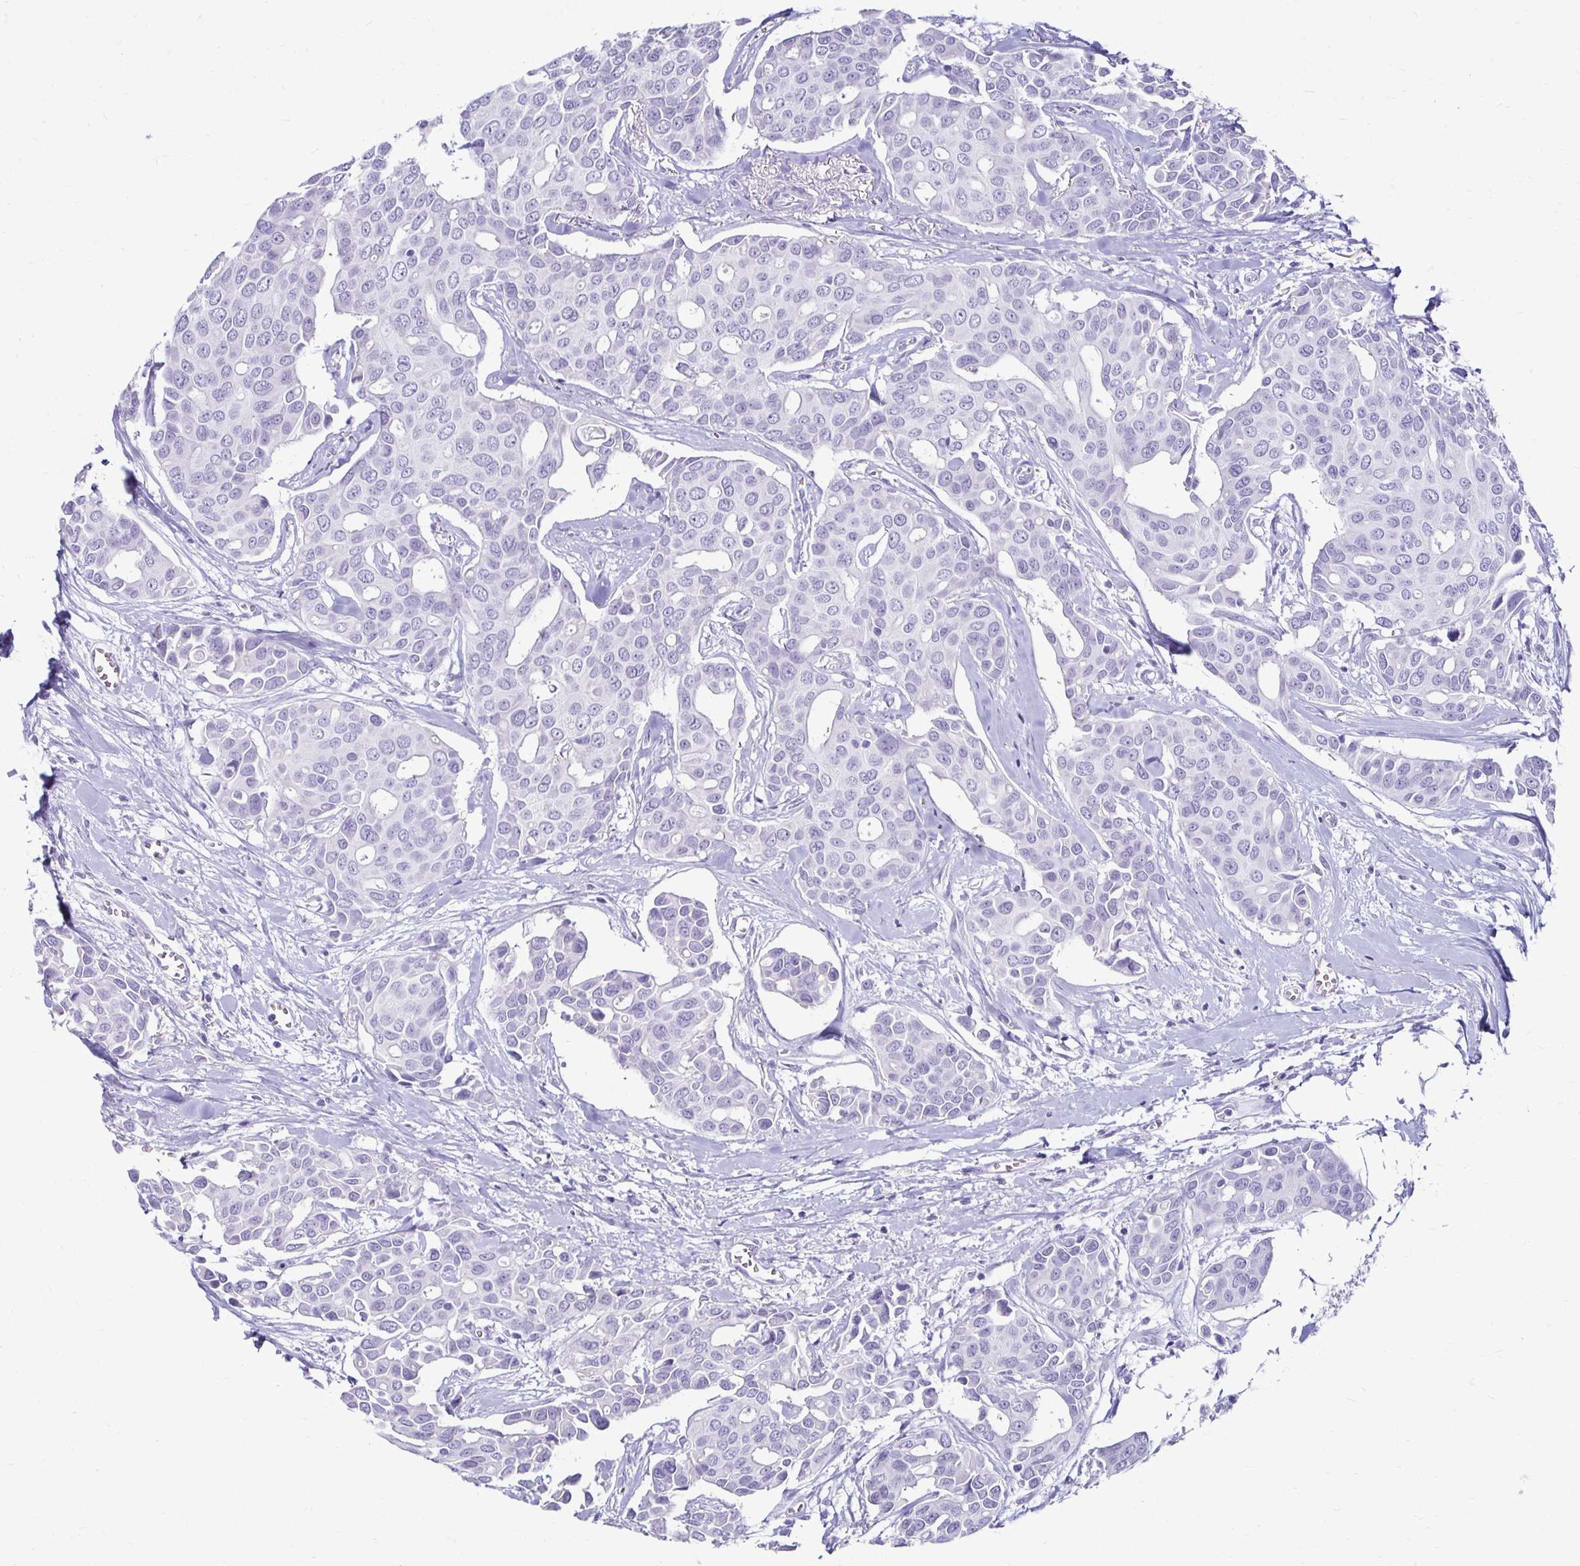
{"staining": {"intensity": "negative", "quantity": "none", "location": "none"}, "tissue": "breast cancer", "cell_type": "Tumor cells", "image_type": "cancer", "snomed": [{"axis": "morphology", "description": "Duct carcinoma"}, {"axis": "topography", "description": "Breast"}], "caption": "This is a image of immunohistochemistry staining of breast cancer (invasive ductal carcinoma), which shows no staining in tumor cells.", "gene": "CST6", "patient": {"sex": "female", "age": 54}}